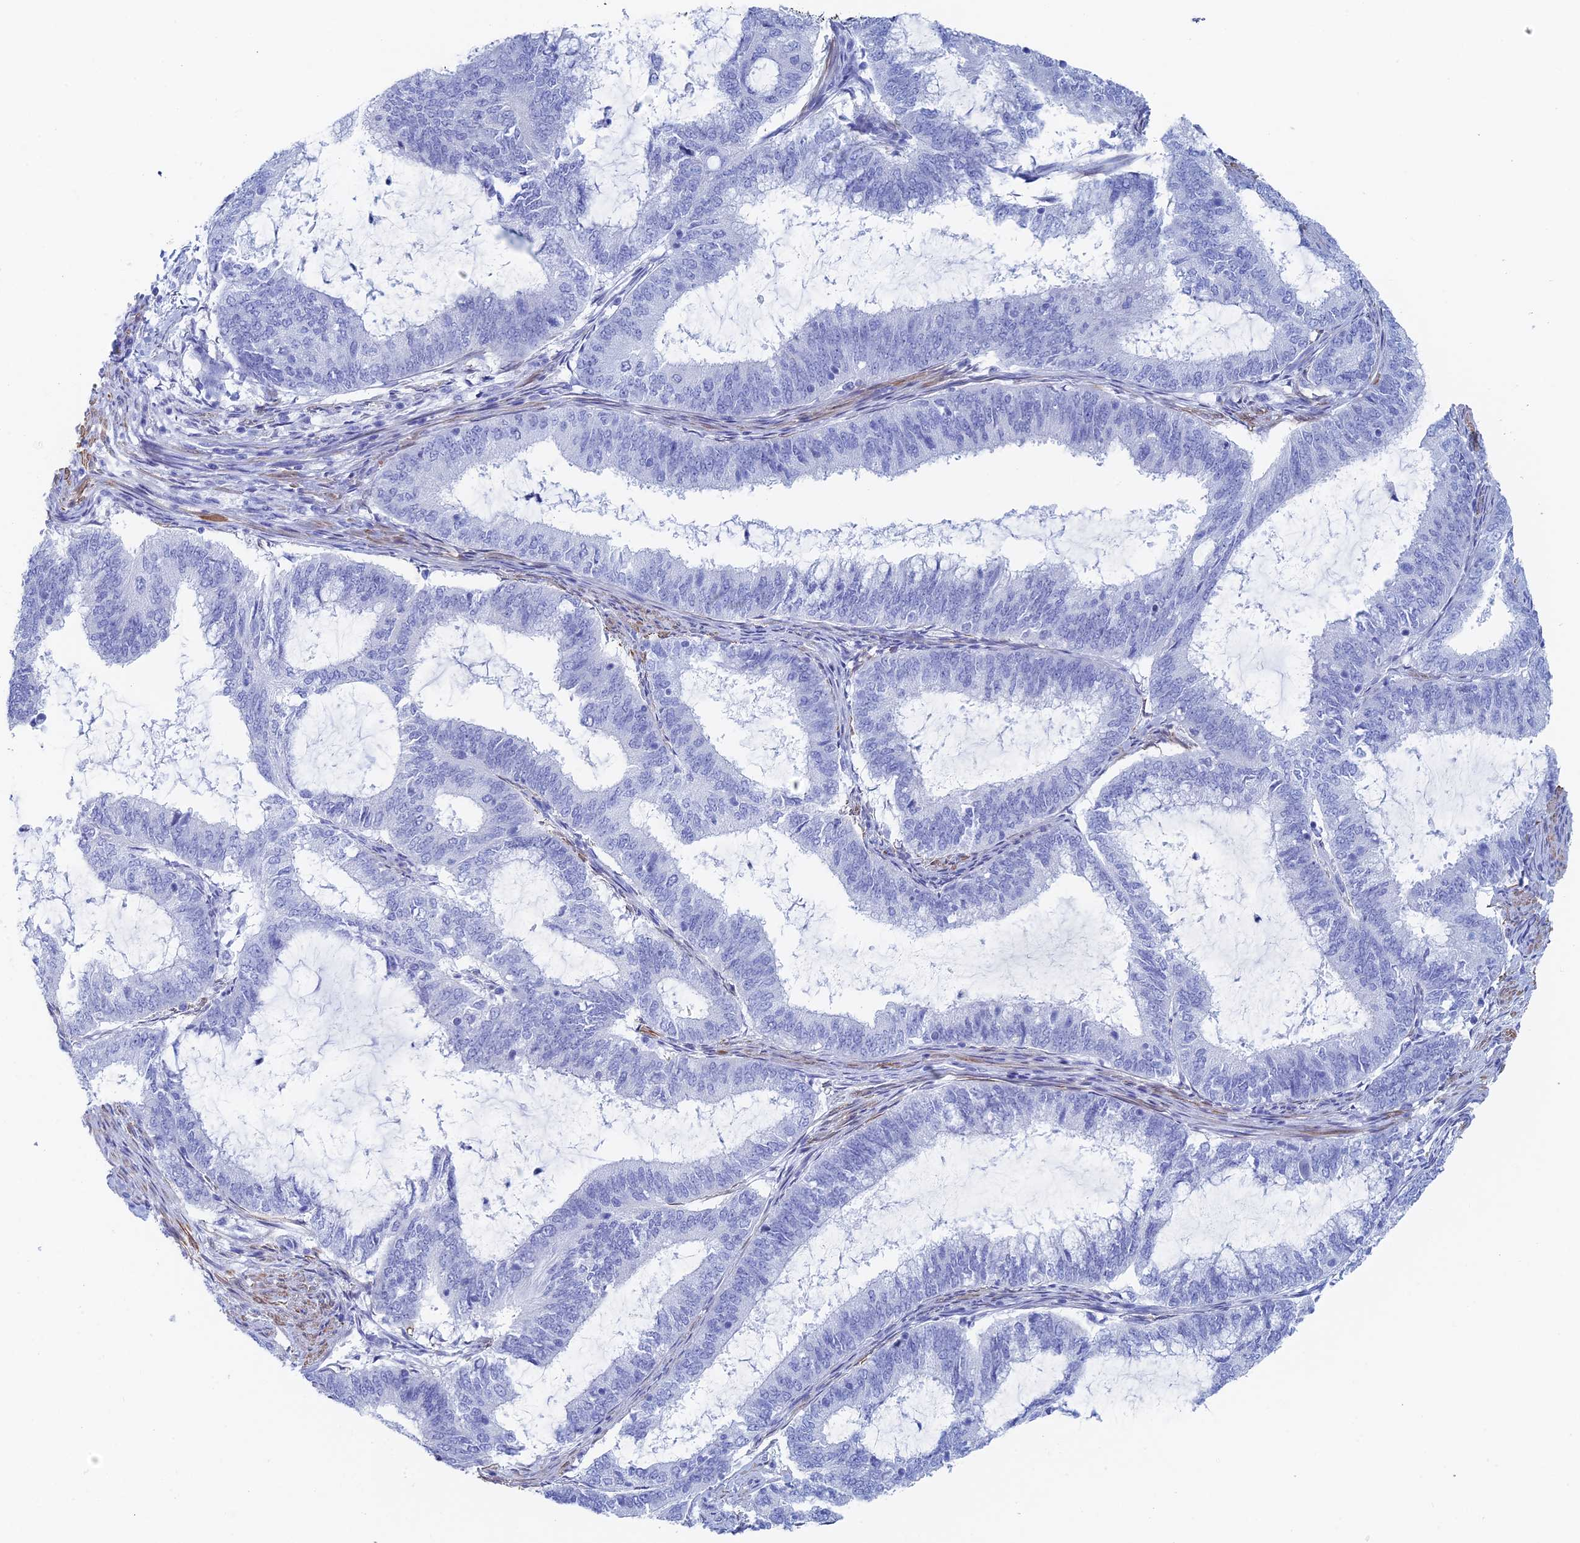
{"staining": {"intensity": "negative", "quantity": "none", "location": "none"}, "tissue": "endometrial cancer", "cell_type": "Tumor cells", "image_type": "cancer", "snomed": [{"axis": "morphology", "description": "Adenocarcinoma, NOS"}, {"axis": "topography", "description": "Endometrium"}], "caption": "Endometrial cancer stained for a protein using immunohistochemistry (IHC) exhibits no expression tumor cells.", "gene": "KCNK18", "patient": {"sex": "female", "age": 51}}